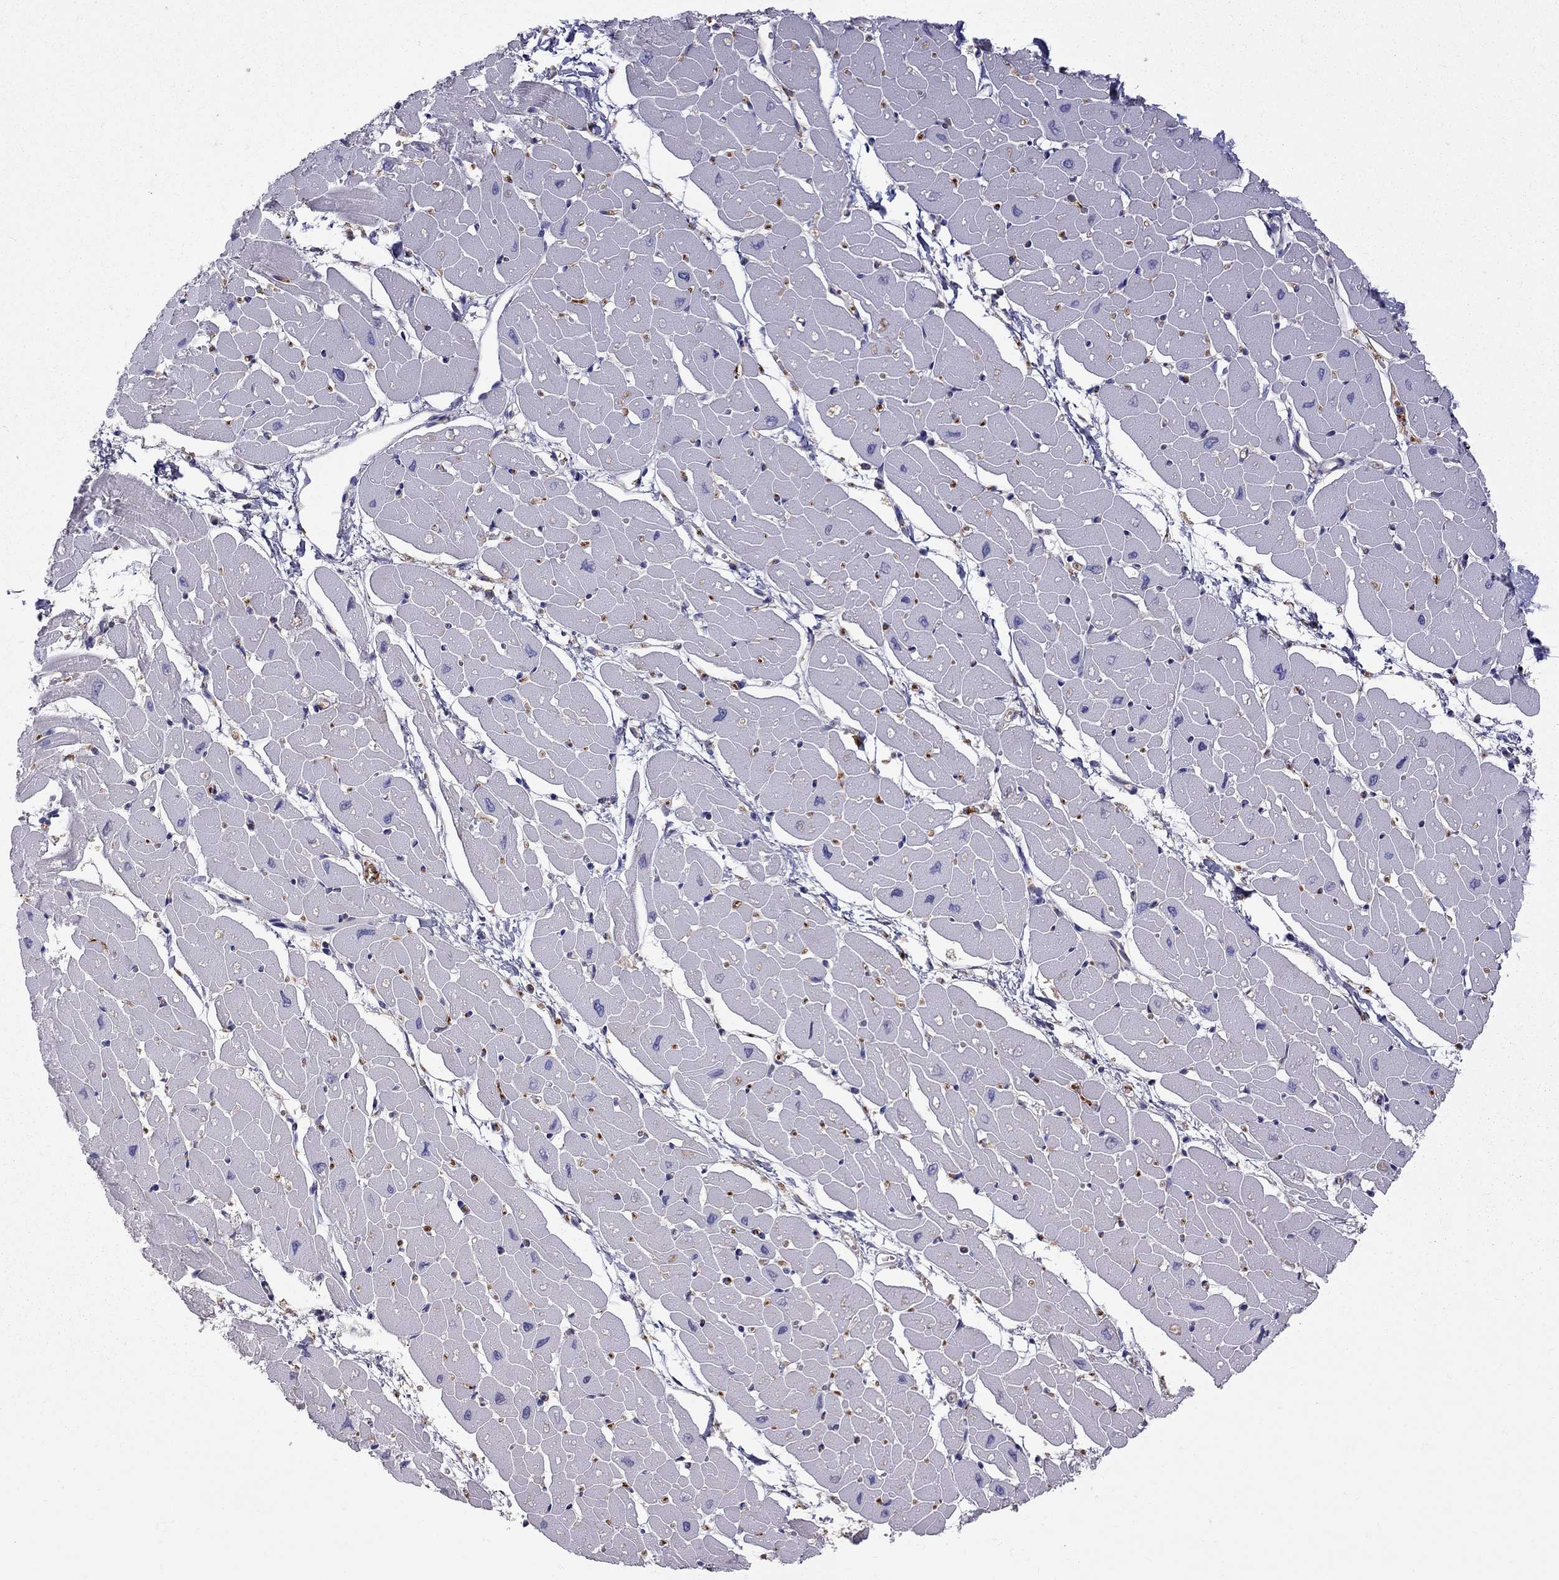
{"staining": {"intensity": "negative", "quantity": "none", "location": "none"}, "tissue": "heart muscle", "cell_type": "Cardiomyocytes", "image_type": "normal", "snomed": [{"axis": "morphology", "description": "Normal tissue, NOS"}, {"axis": "topography", "description": "Heart"}], "caption": "Histopathology image shows no significant protein positivity in cardiomyocytes of unremarkable heart muscle. (IHC, brightfield microscopy, high magnification).", "gene": "EIF4E3", "patient": {"sex": "male", "age": 57}}